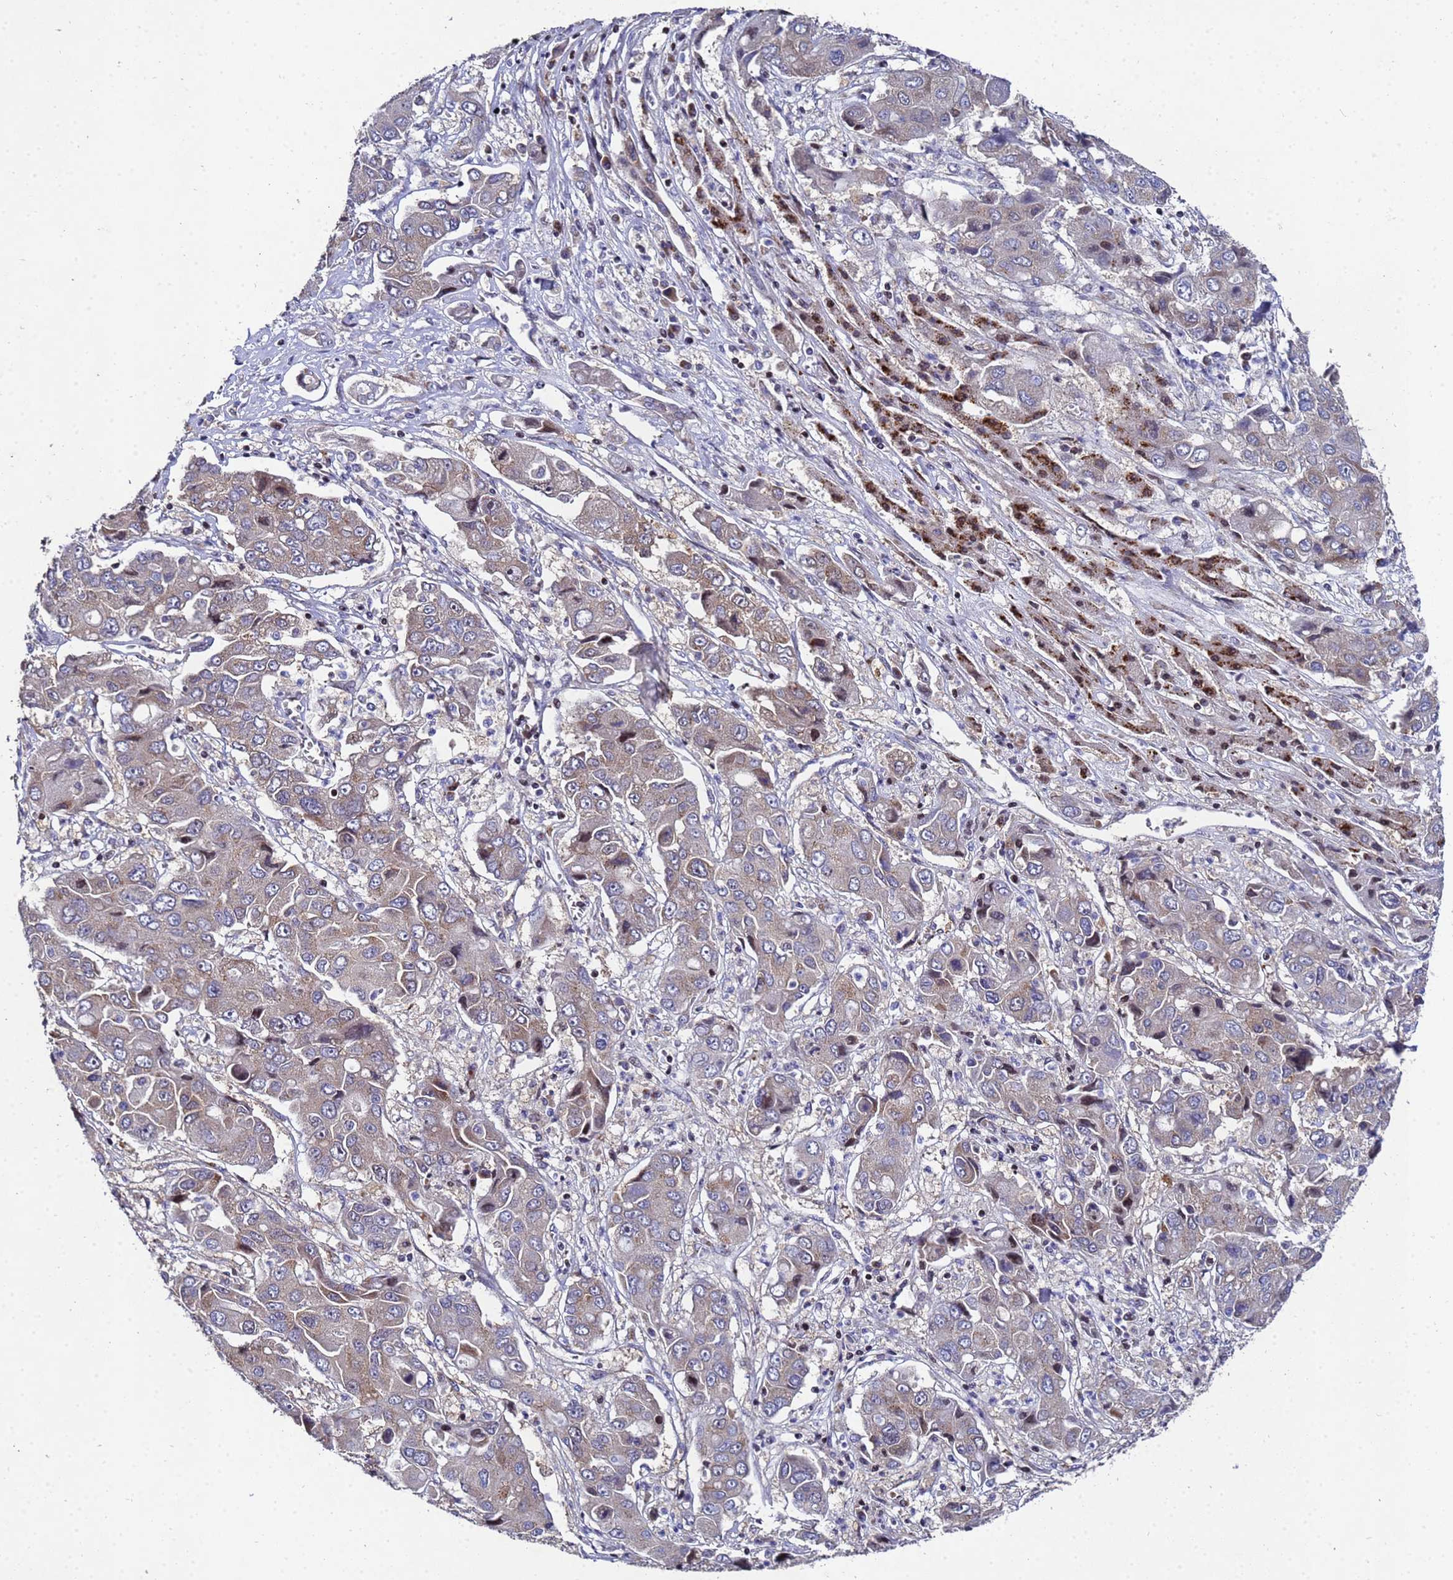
{"staining": {"intensity": "moderate", "quantity": "<25%", "location": "cytoplasmic/membranous"}, "tissue": "liver cancer", "cell_type": "Tumor cells", "image_type": "cancer", "snomed": [{"axis": "morphology", "description": "Cholangiocarcinoma"}, {"axis": "topography", "description": "Liver"}], "caption": "Brown immunohistochemical staining in cholangiocarcinoma (liver) reveals moderate cytoplasmic/membranous positivity in approximately <25% of tumor cells.", "gene": "NSUN6", "patient": {"sex": "male", "age": 67}}